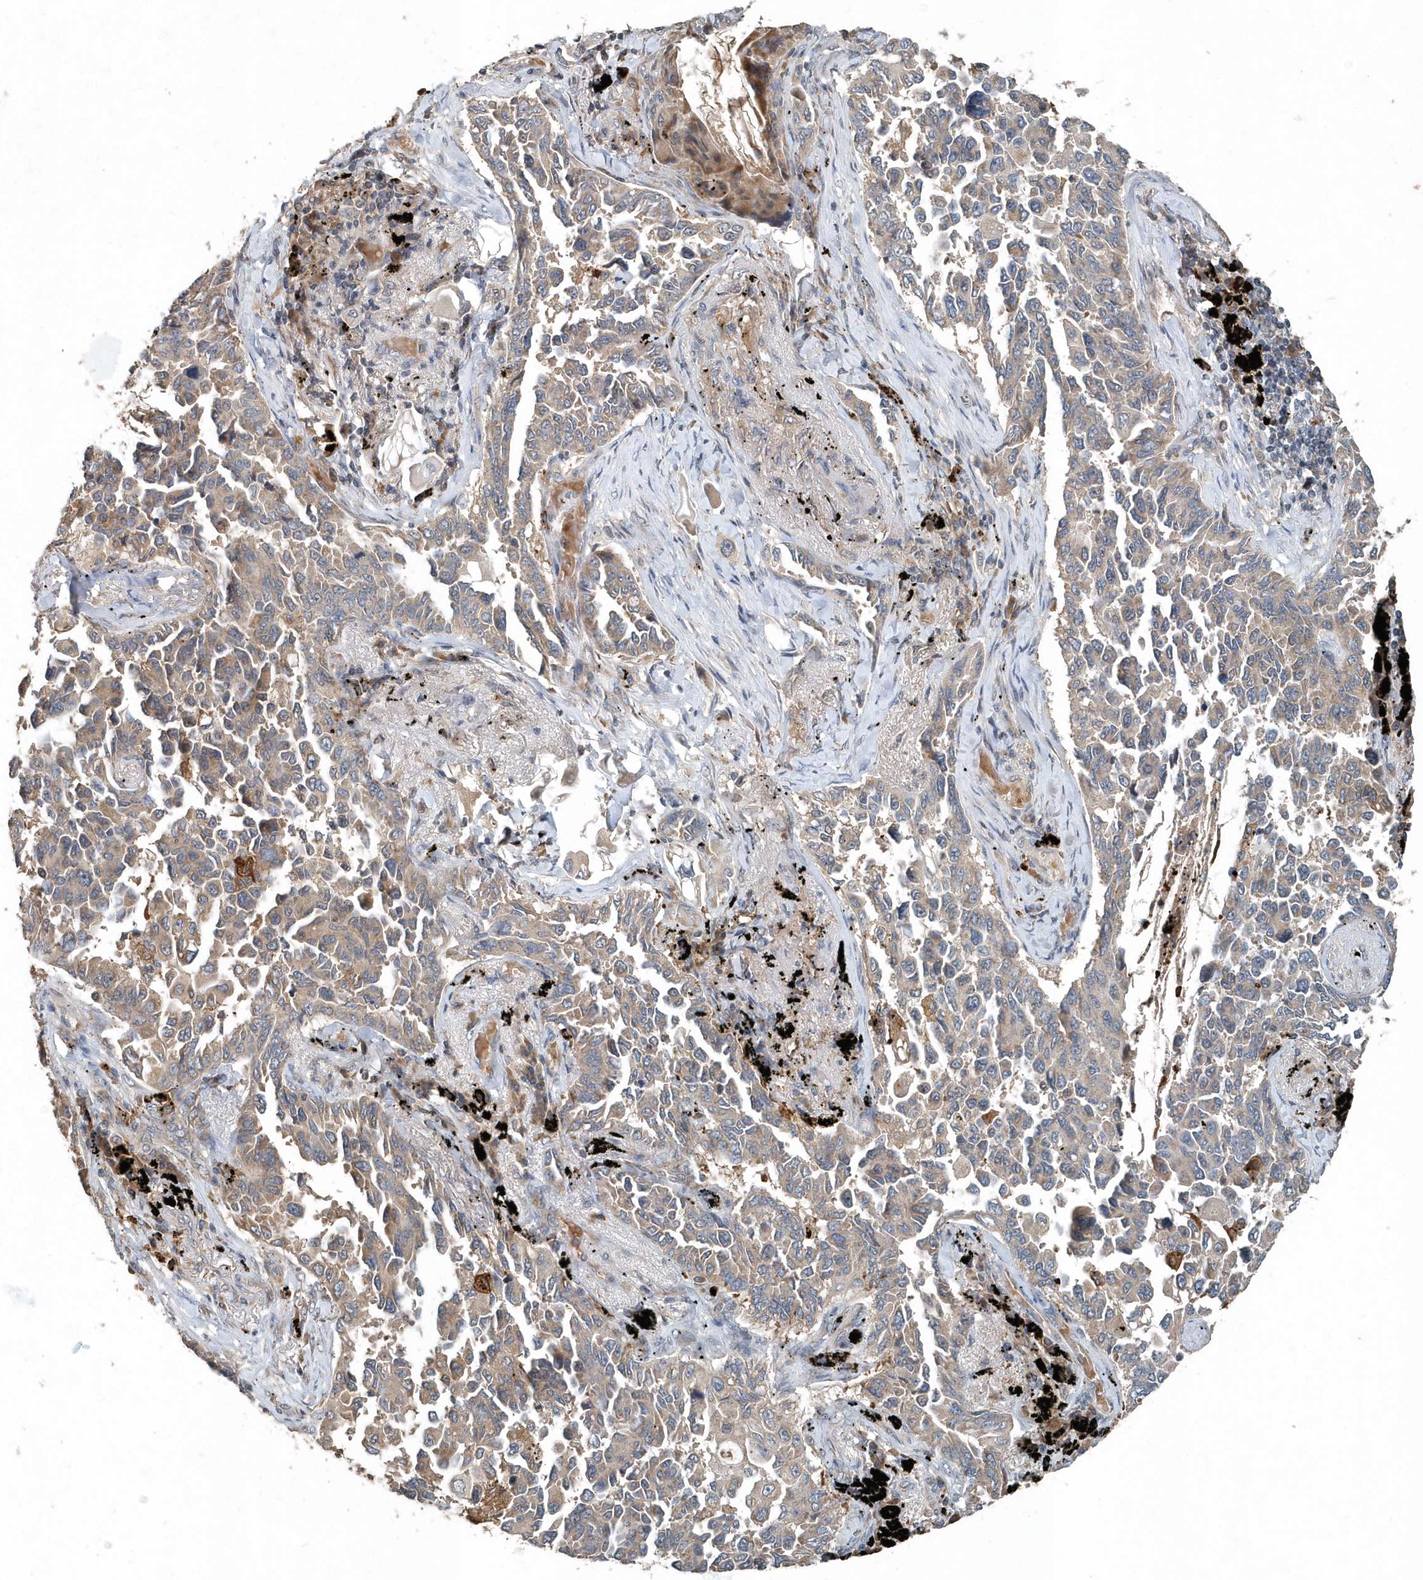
{"staining": {"intensity": "weak", "quantity": ">75%", "location": "cytoplasmic/membranous"}, "tissue": "lung cancer", "cell_type": "Tumor cells", "image_type": "cancer", "snomed": [{"axis": "morphology", "description": "Adenocarcinoma, NOS"}, {"axis": "topography", "description": "Lung"}], "caption": "High-magnification brightfield microscopy of lung adenocarcinoma stained with DAB (brown) and counterstained with hematoxylin (blue). tumor cells exhibit weak cytoplasmic/membranous expression is seen in approximately>75% of cells. (Brightfield microscopy of DAB IHC at high magnification).", "gene": "SCFD2", "patient": {"sex": "female", "age": 67}}